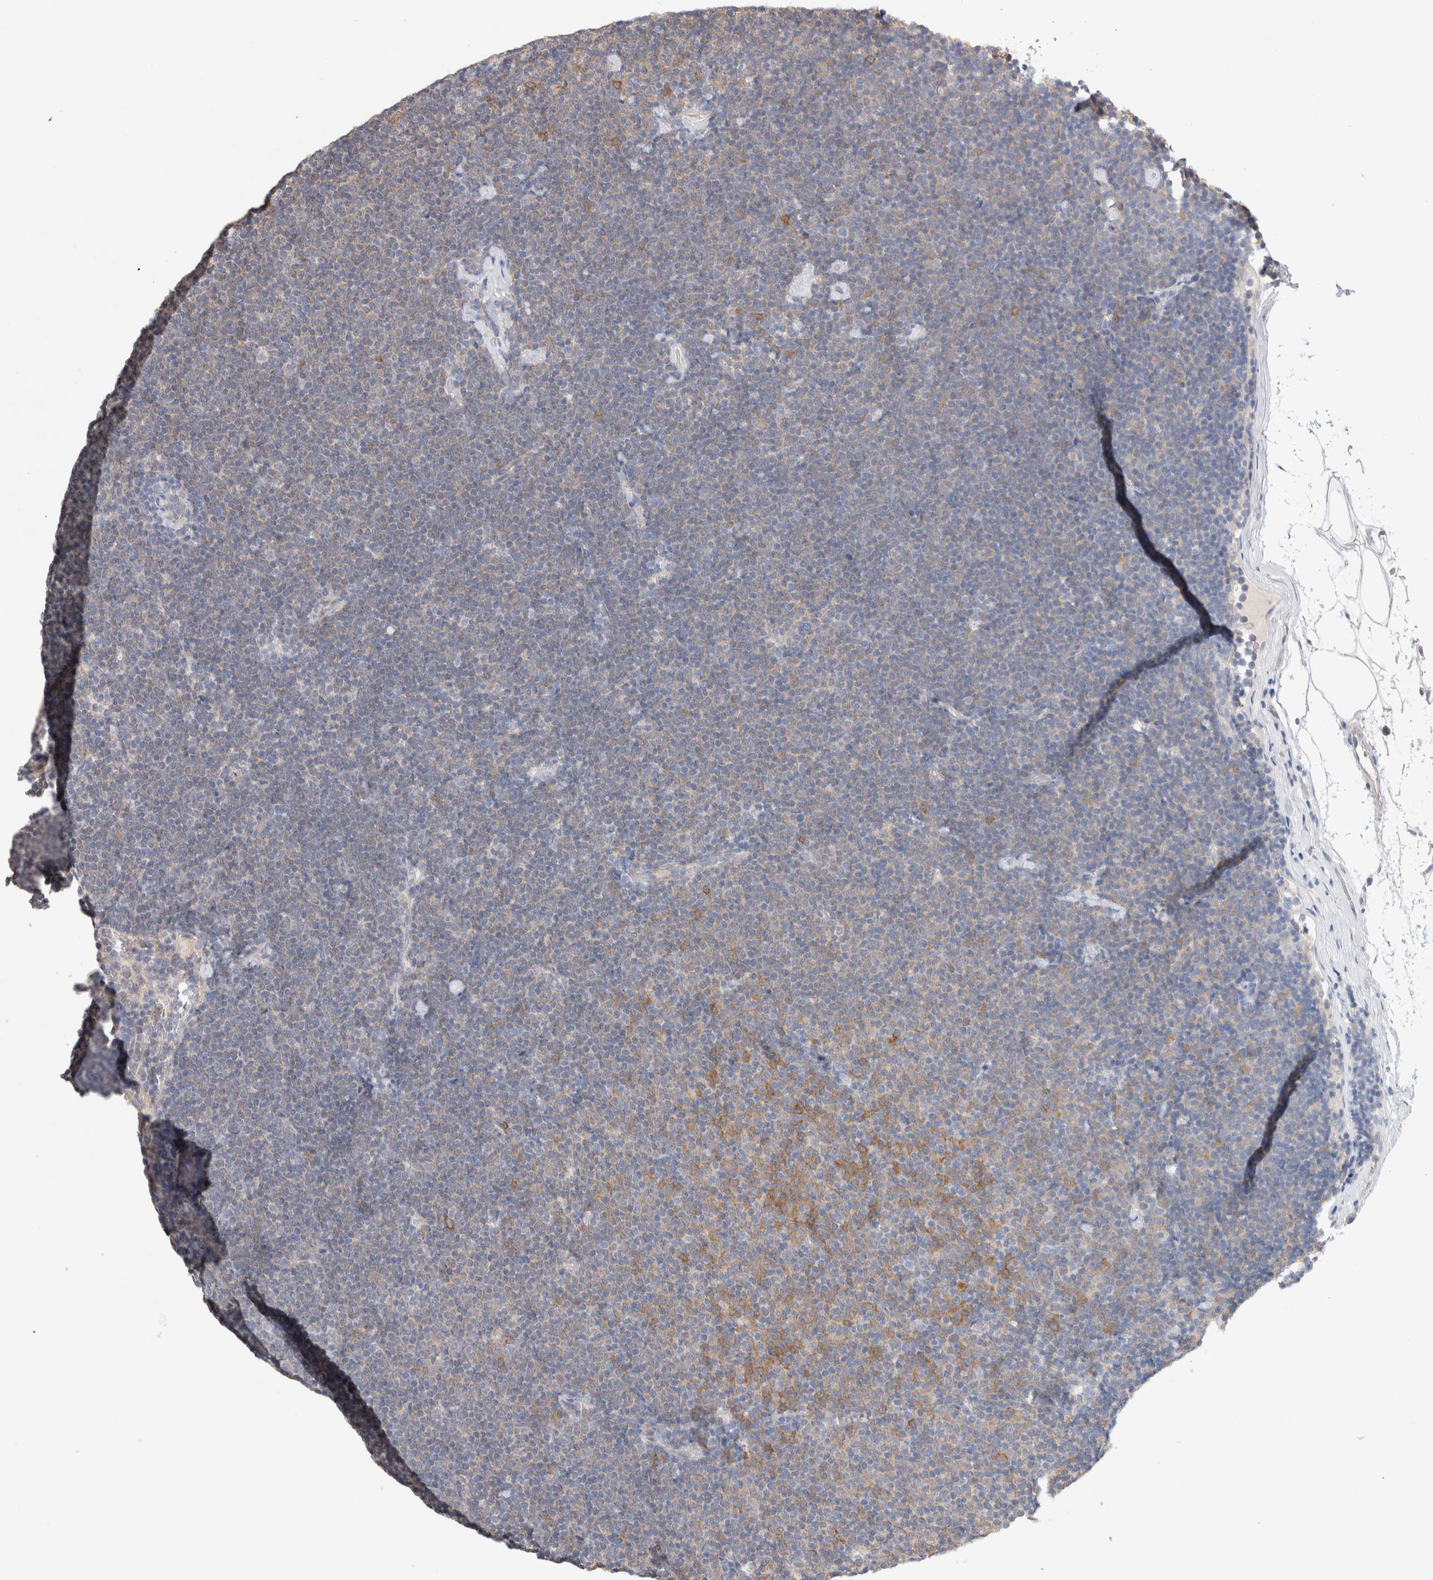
{"staining": {"intensity": "moderate", "quantity": "<25%", "location": "cytoplasmic/membranous"}, "tissue": "lymphoma", "cell_type": "Tumor cells", "image_type": "cancer", "snomed": [{"axis": "morphology", "description": "Malignant lymphoma, non-Hodgkin's type, Low grade"}, {"axis": "topography", "description": "Lymph node"}], "caption": "Tumor cells display low levels of moderate cytoplasmic/membranous expression in about <25% of cells in human lymphoma. The protein is shown in brown color, while the nuclei are stained blue.", "gene": "DMD", "patient": {"sex": "female", "age": 53}}